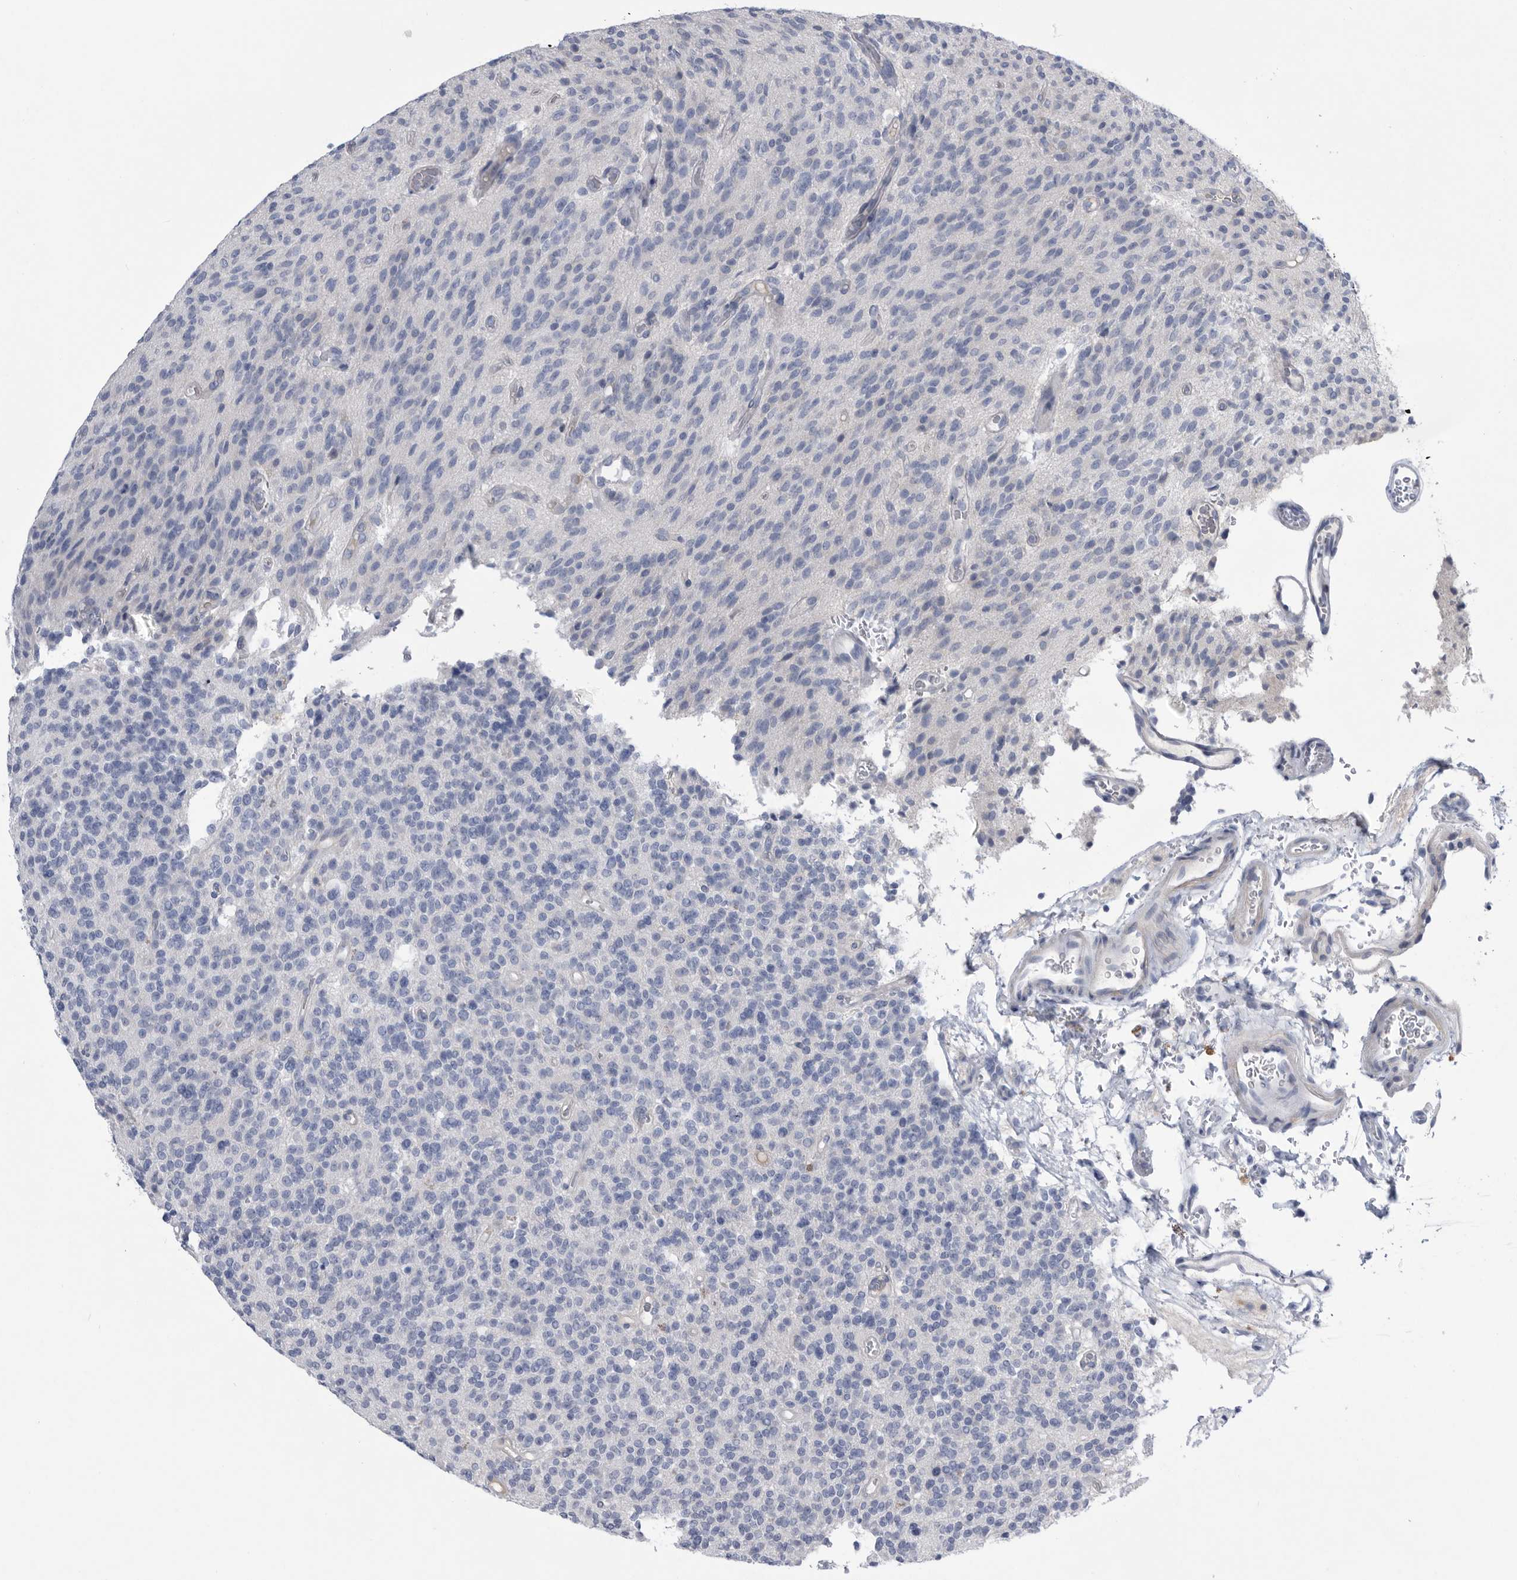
{"staining": {"intensity": "negative", "quantity": "none", "location": "none"}, "tissue": "glioma", "cell_type": "Tumor cells", "image_type": "cancer", "snomed": [{"axis": "morphology", "description": "Glioma, malignant, High grade"}, {"axis": "topography", "description": "Brain"}], "caption": "The immunohistochemistry (IHC) histopathology image has no significant positivity in tumor cells of glioma tissue.", "gene": "BTBD6", "patient": {"sex": "male", "age": 34}}